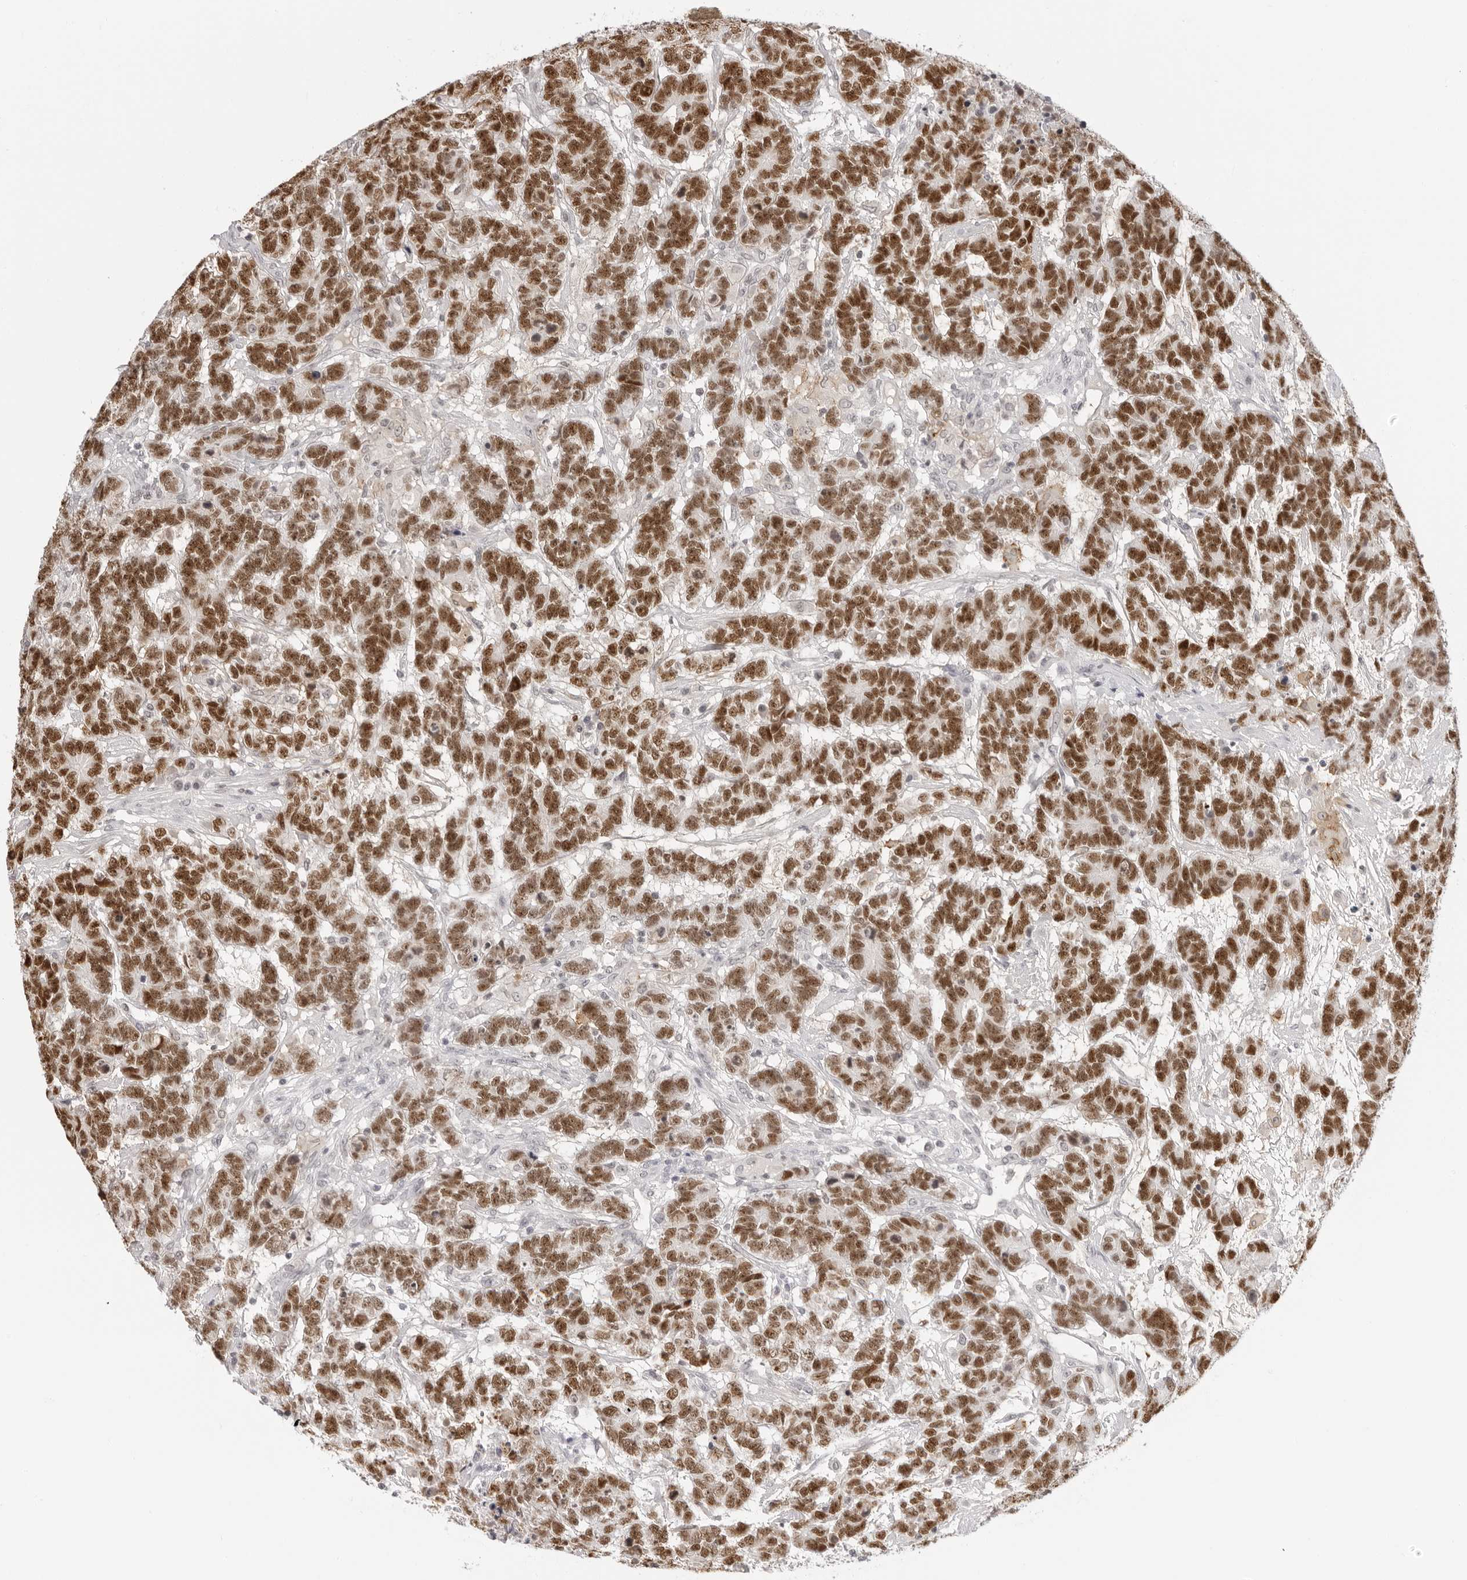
{"staining": {"intensity": "strong", "quantity": ">75%", "location": "nuclear"}, "tissue": "testis cancer", "cell_type": "Tumor cells", "image_type": "cancer", "snomed": [{"axis": "morphology", "description": "Carcinoma, Embryonal, NOS"}, {"axis": "topography", "description": "Testis"}], "caption": "Human testis cancer stained for a protein (brown) displays strong nuclear positive staining in about >75% of tumor cells.", "gene": "MSH6", "patient": {"sex": "male", "age": 26}}